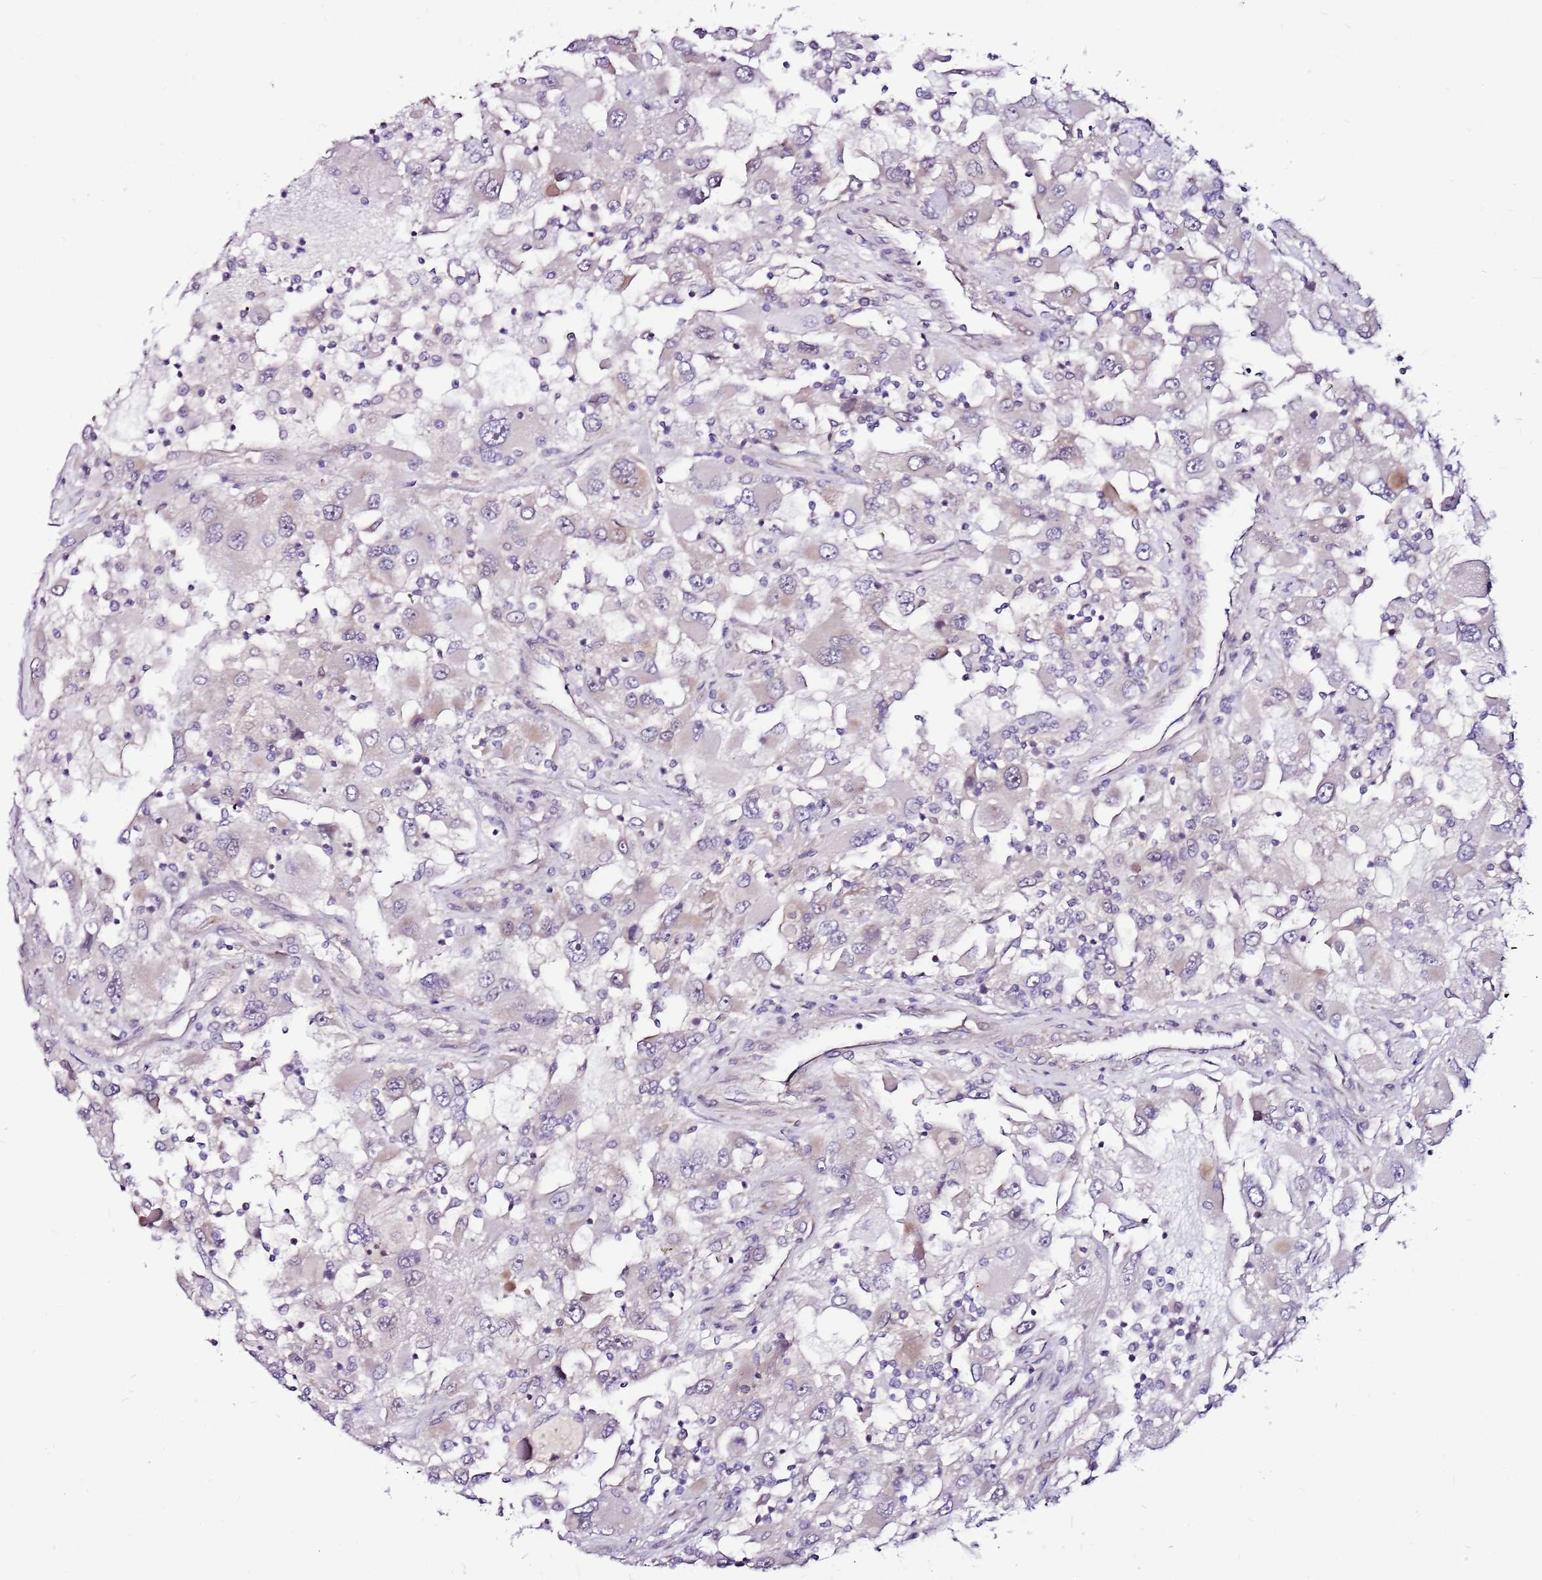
{"staining": {"intensity": "negative", "quantity": "none", "location": "none"}, "tissue": "renal cancer", "cell_type": "Tumor cells", "image_type": "cancer", "snomed": [{"axis": "morphology", "description": "Adenocarcinoma, NOS"}, {"axis": "topography", "description": "Kidney"}], "caption": "IHC image of adenocarcinoma (renal) stained for a protein (brown), which displays no expression in tumor cells.", "gene": "POLE3", "patient": {"sex": "female", "age": 52}}